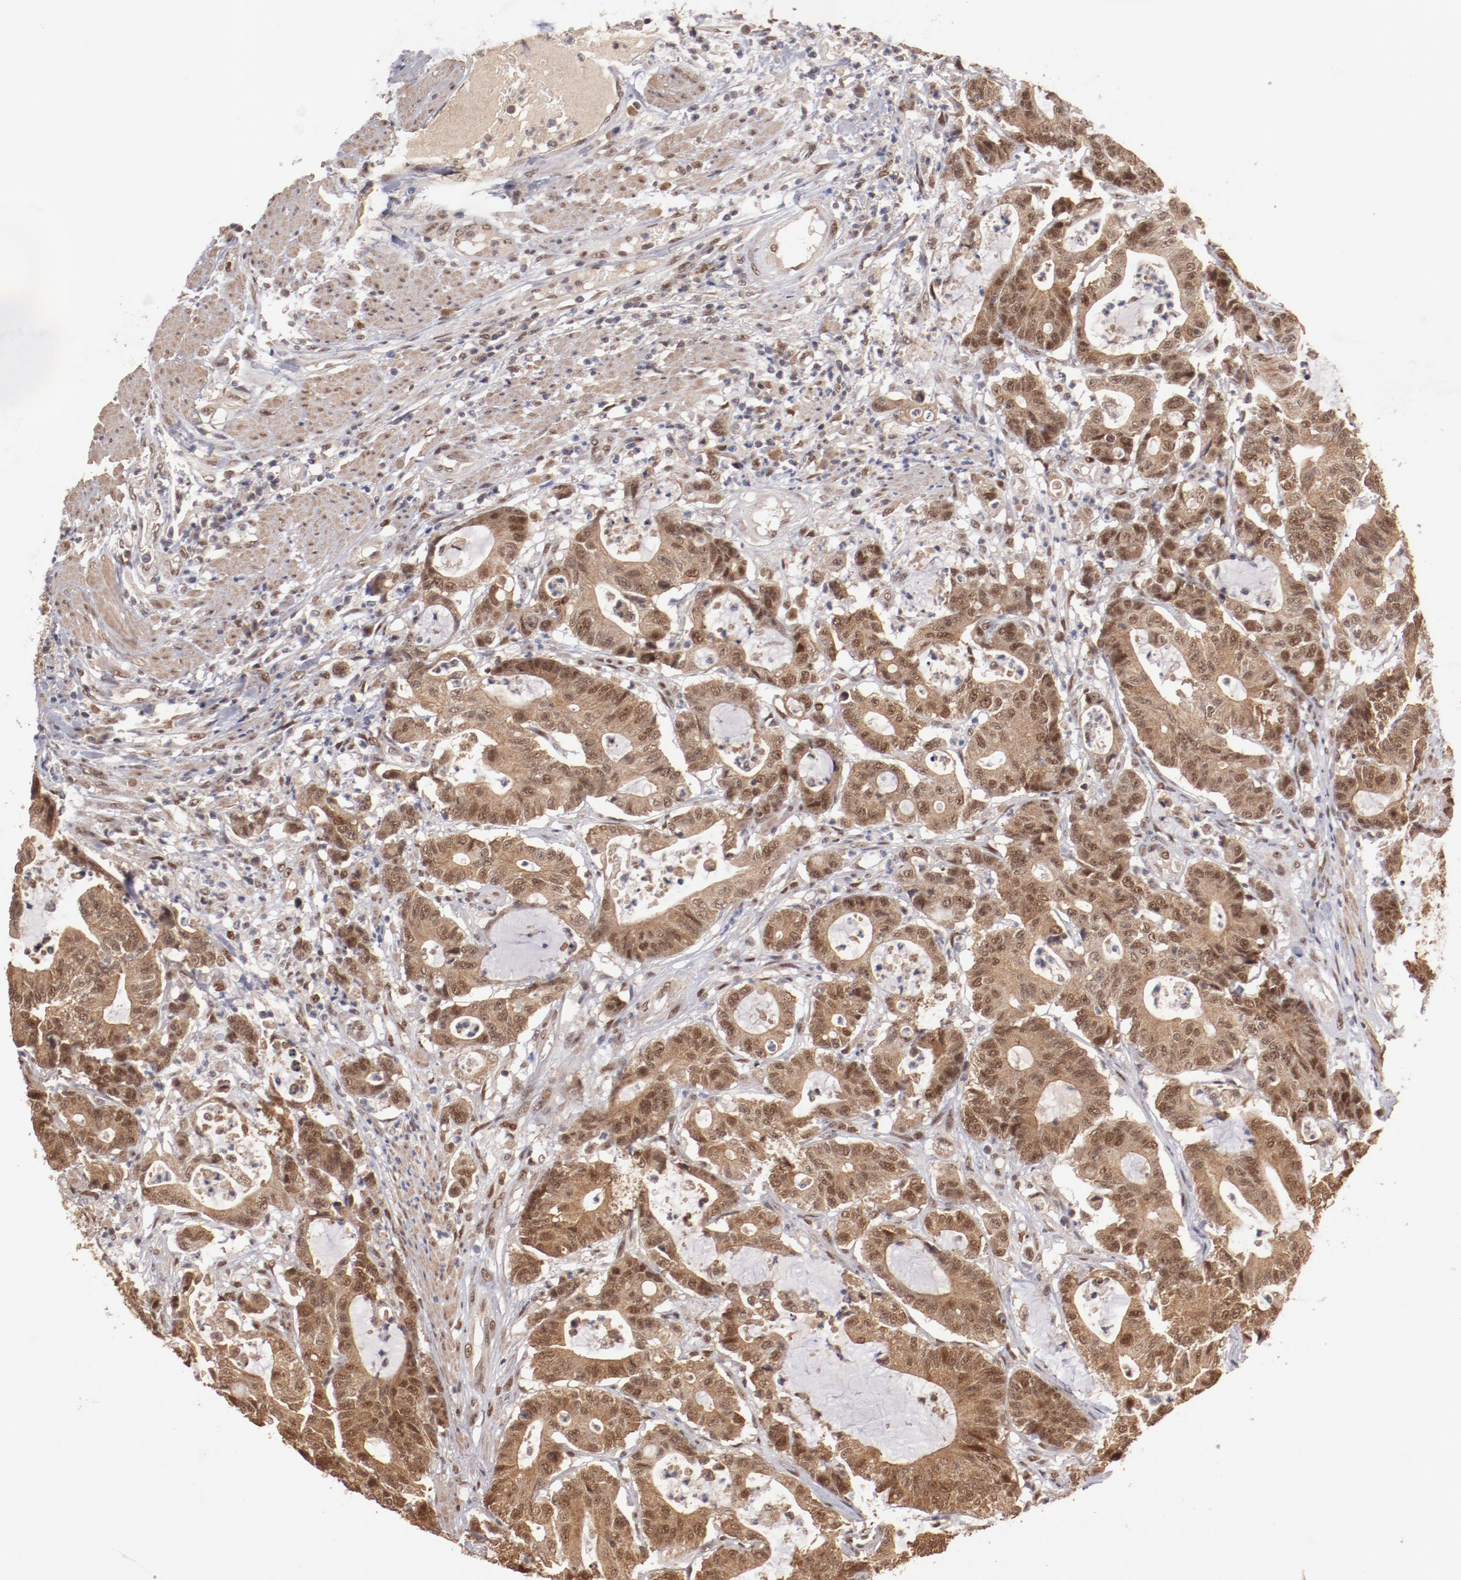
{"staining": {"intensity": "moderate", "quantity": ">75%", "location": "cytoplasmic/membranous,nuclear"}, "tissue": "colorectal cancer", "cell_type": "Tumor cells", "image_type": "cancer", "snomed": [{"axis": "morphology", "description": "Adenocarcinoma, NOS"}, {"axis": "topography", "description": "Colon"}], "caption": "Immunohistochemistry (IHC) of human adenocarcinoma (colorectal) shows medium levels of moderate cytoplasmic/membranous and nuclear expression in about >75% of tumor cells.", "gene": "CLOCK", "patient": {"sex": "female", "age": 84}}